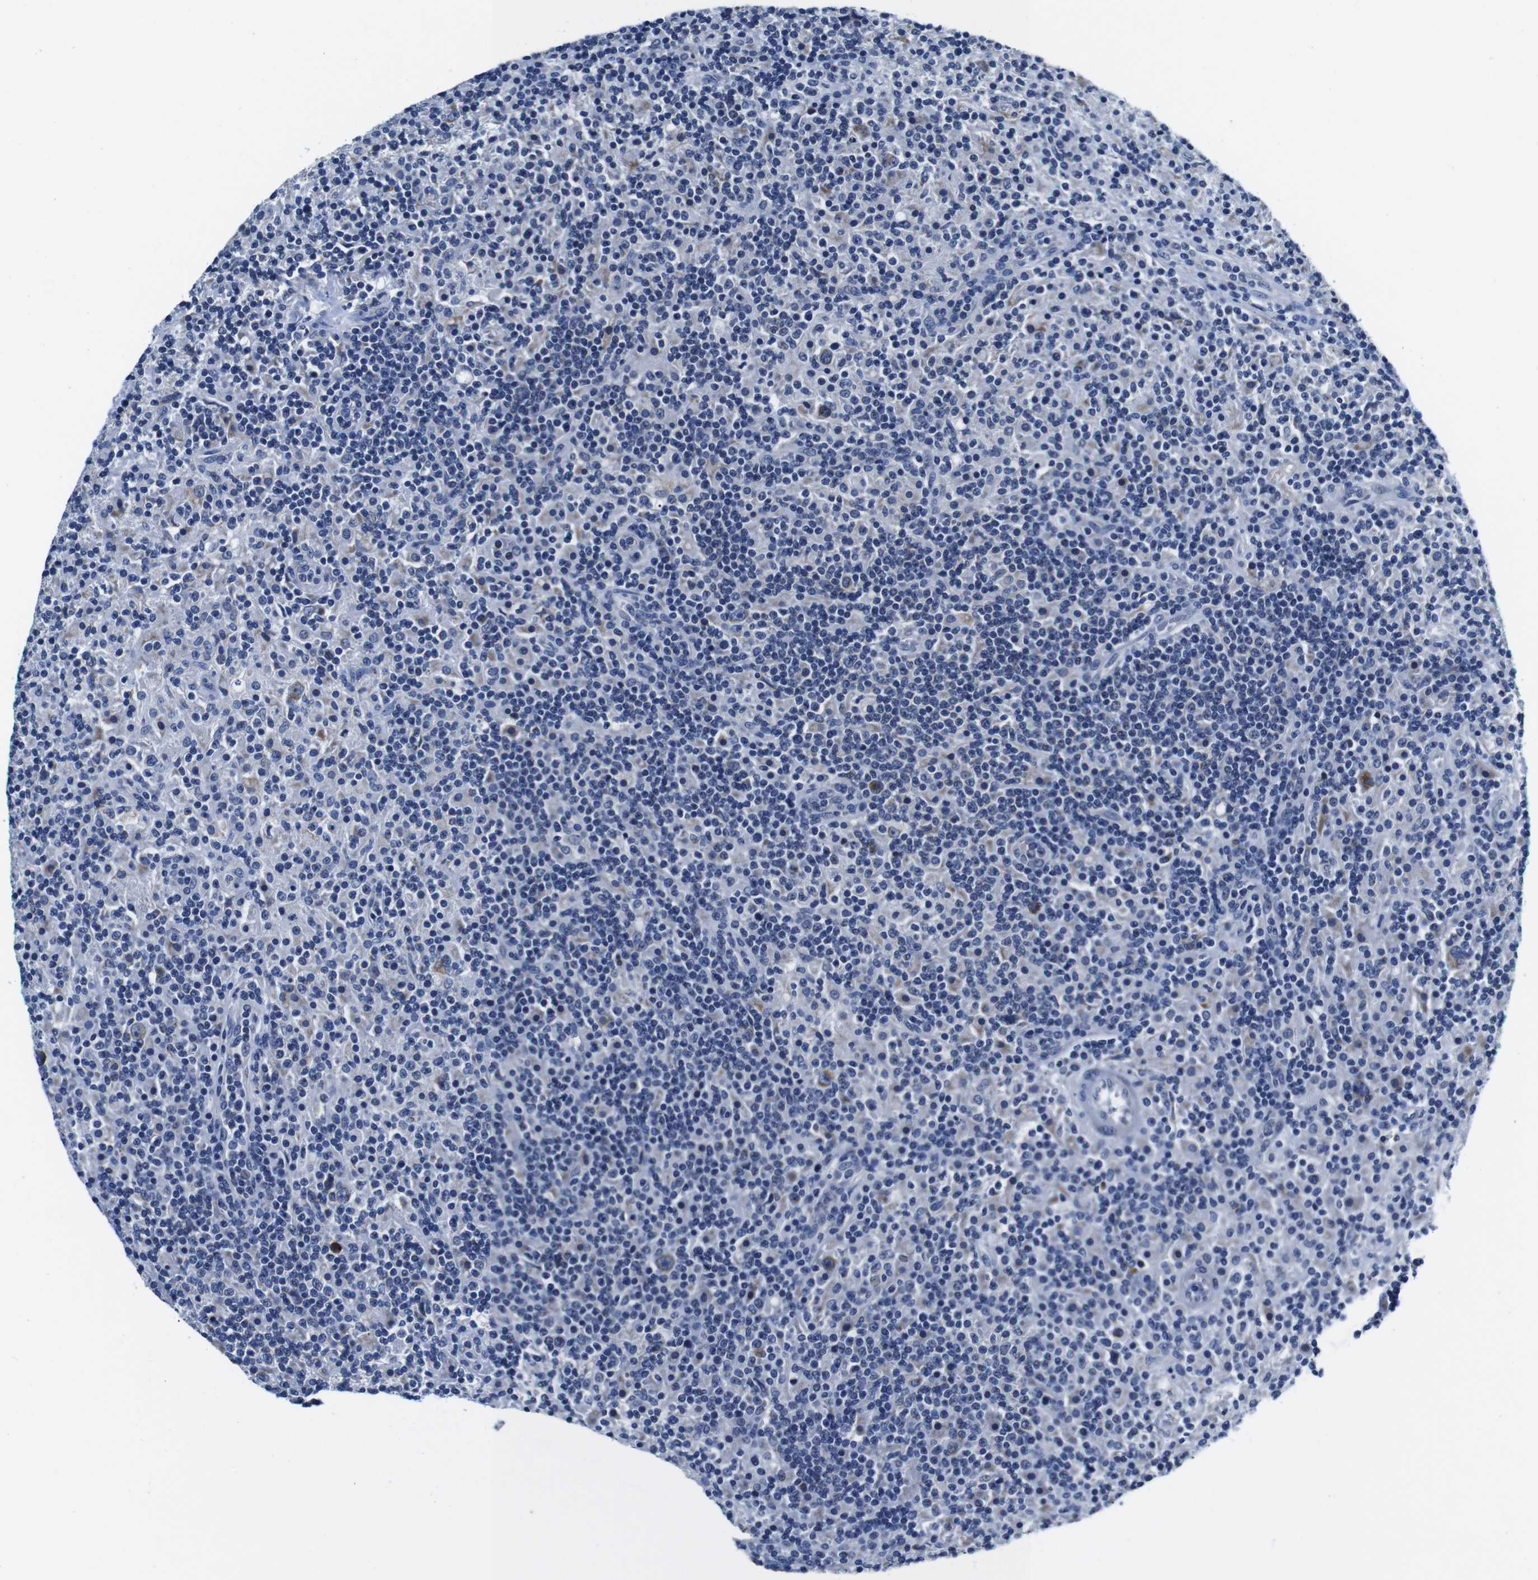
{"staining": {"intensity": "weak", "quantity": ">75%", "location": "cytoplasmic/membranous"}, "tissue": "lymphoma", "cell_type": "Tumor cells", "image_type": "cancer", "snomed": [{"axis": "morphology", "description": "Hodgkin's disease, NOS"}, {"axis": "topography", "description": "Lymph node"}], "caption": "Protein expression analysis of human lymphoma reveals weak cytoplasmic/membranous staining in about >75% of tumor cells.", "gene": "SNX19", "patient": {"sex": "male", "age": 70}}